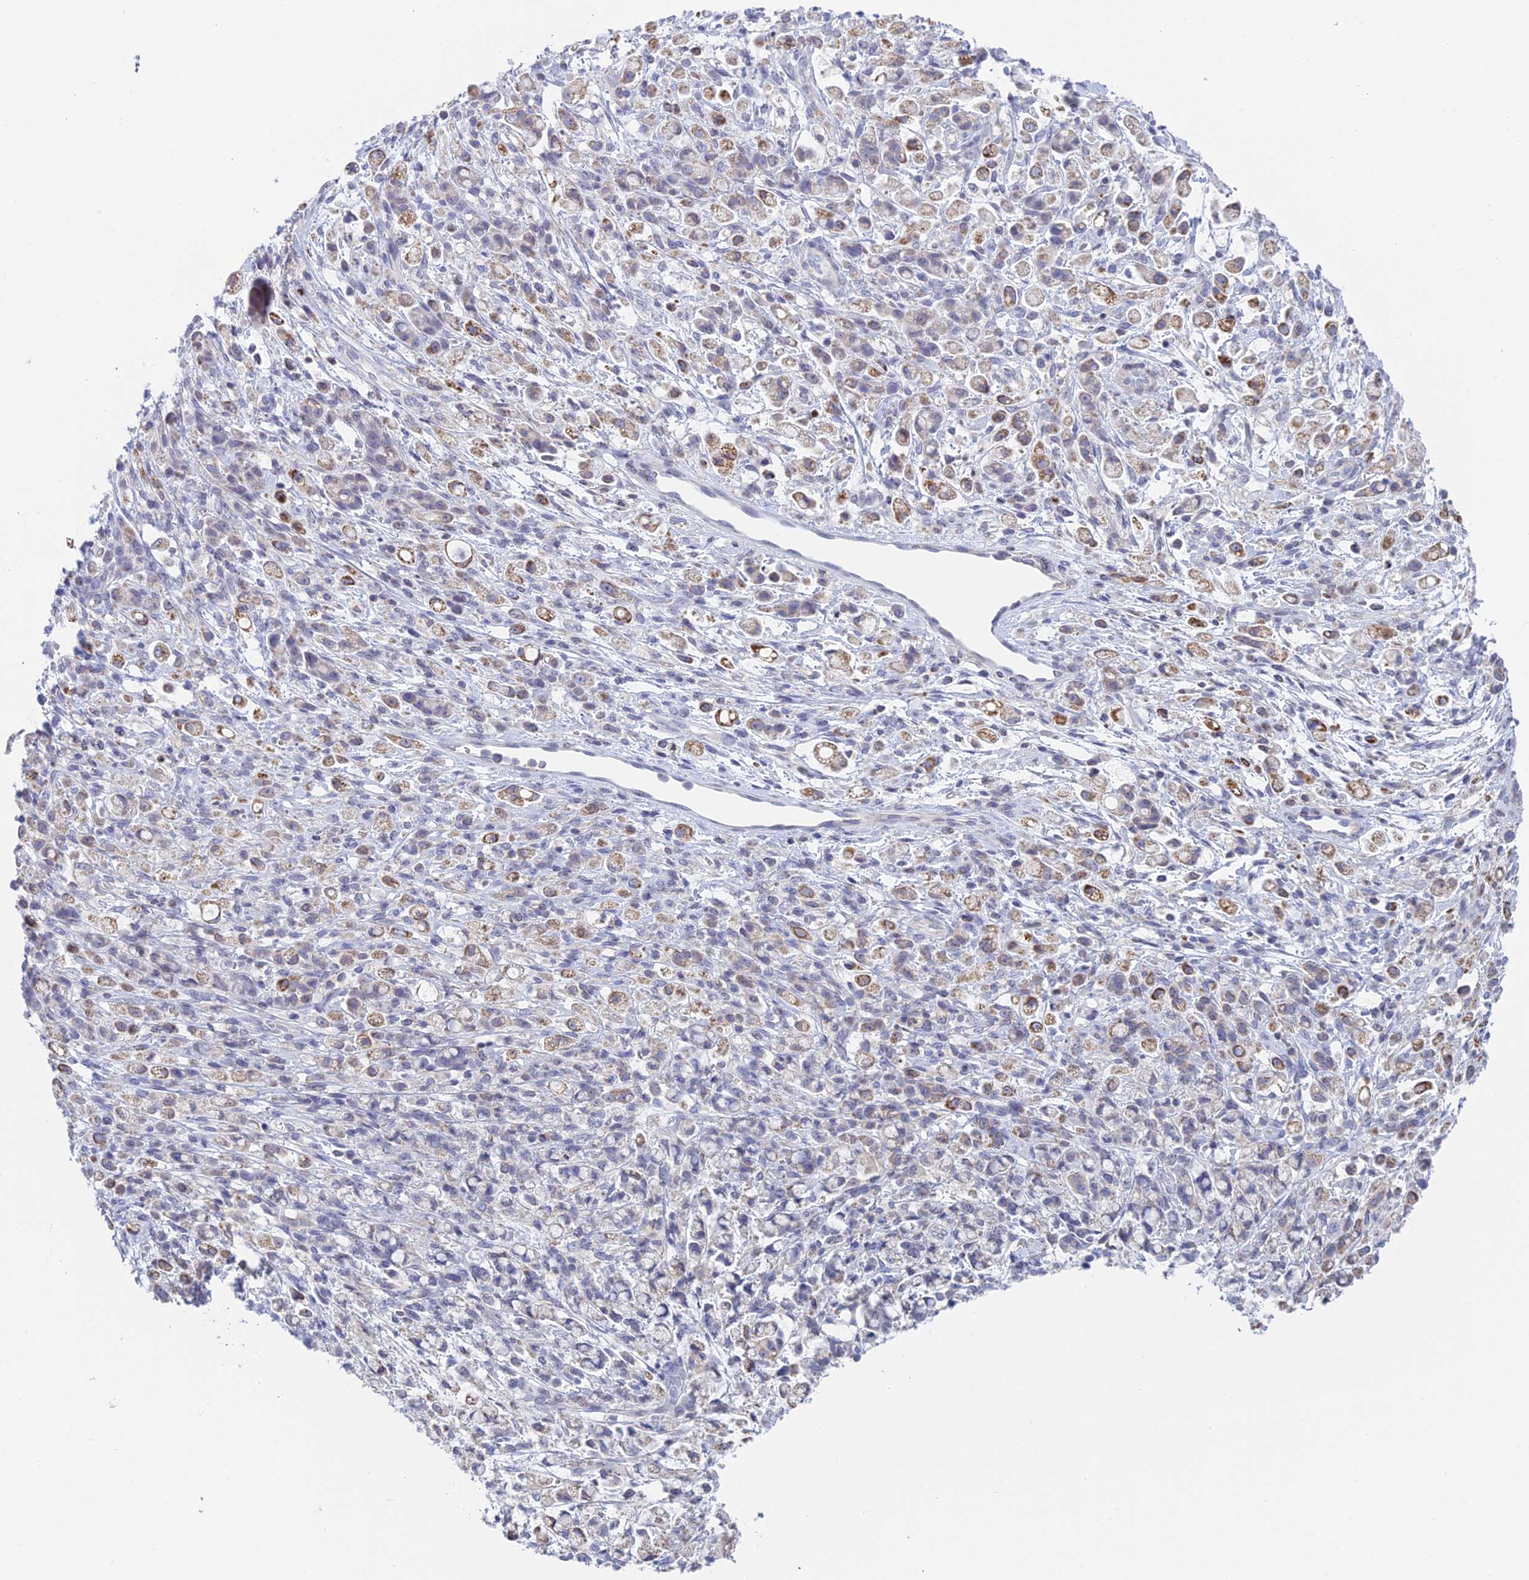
{"staining": {"intensity": "moderate", "quantity": "<25%", "location": "cytoplasmic/membranous"}, "tissue": "stomach cancer", "cell_type": "Tumor cells", "image_type": "cancer", "snomed": [{"axis": "morphology", "description": "Adenocarcinoma, NOS"}, {"axis": "topography", "description": "Stomach"}], "caption": "A micrograph of human adenocarcinoma (stomach) stained for a protein shows moderate cytoplasmic/membranous brown staining in tumor cells. The staining is performed using DAB (3,3'-diaminobenzidine) brown chromogen to label protein expression. The nuclei are counter-stained blue using hematoxylin.", "gene": "REXO5", "patient": {"sex": "female", "age": 60}}